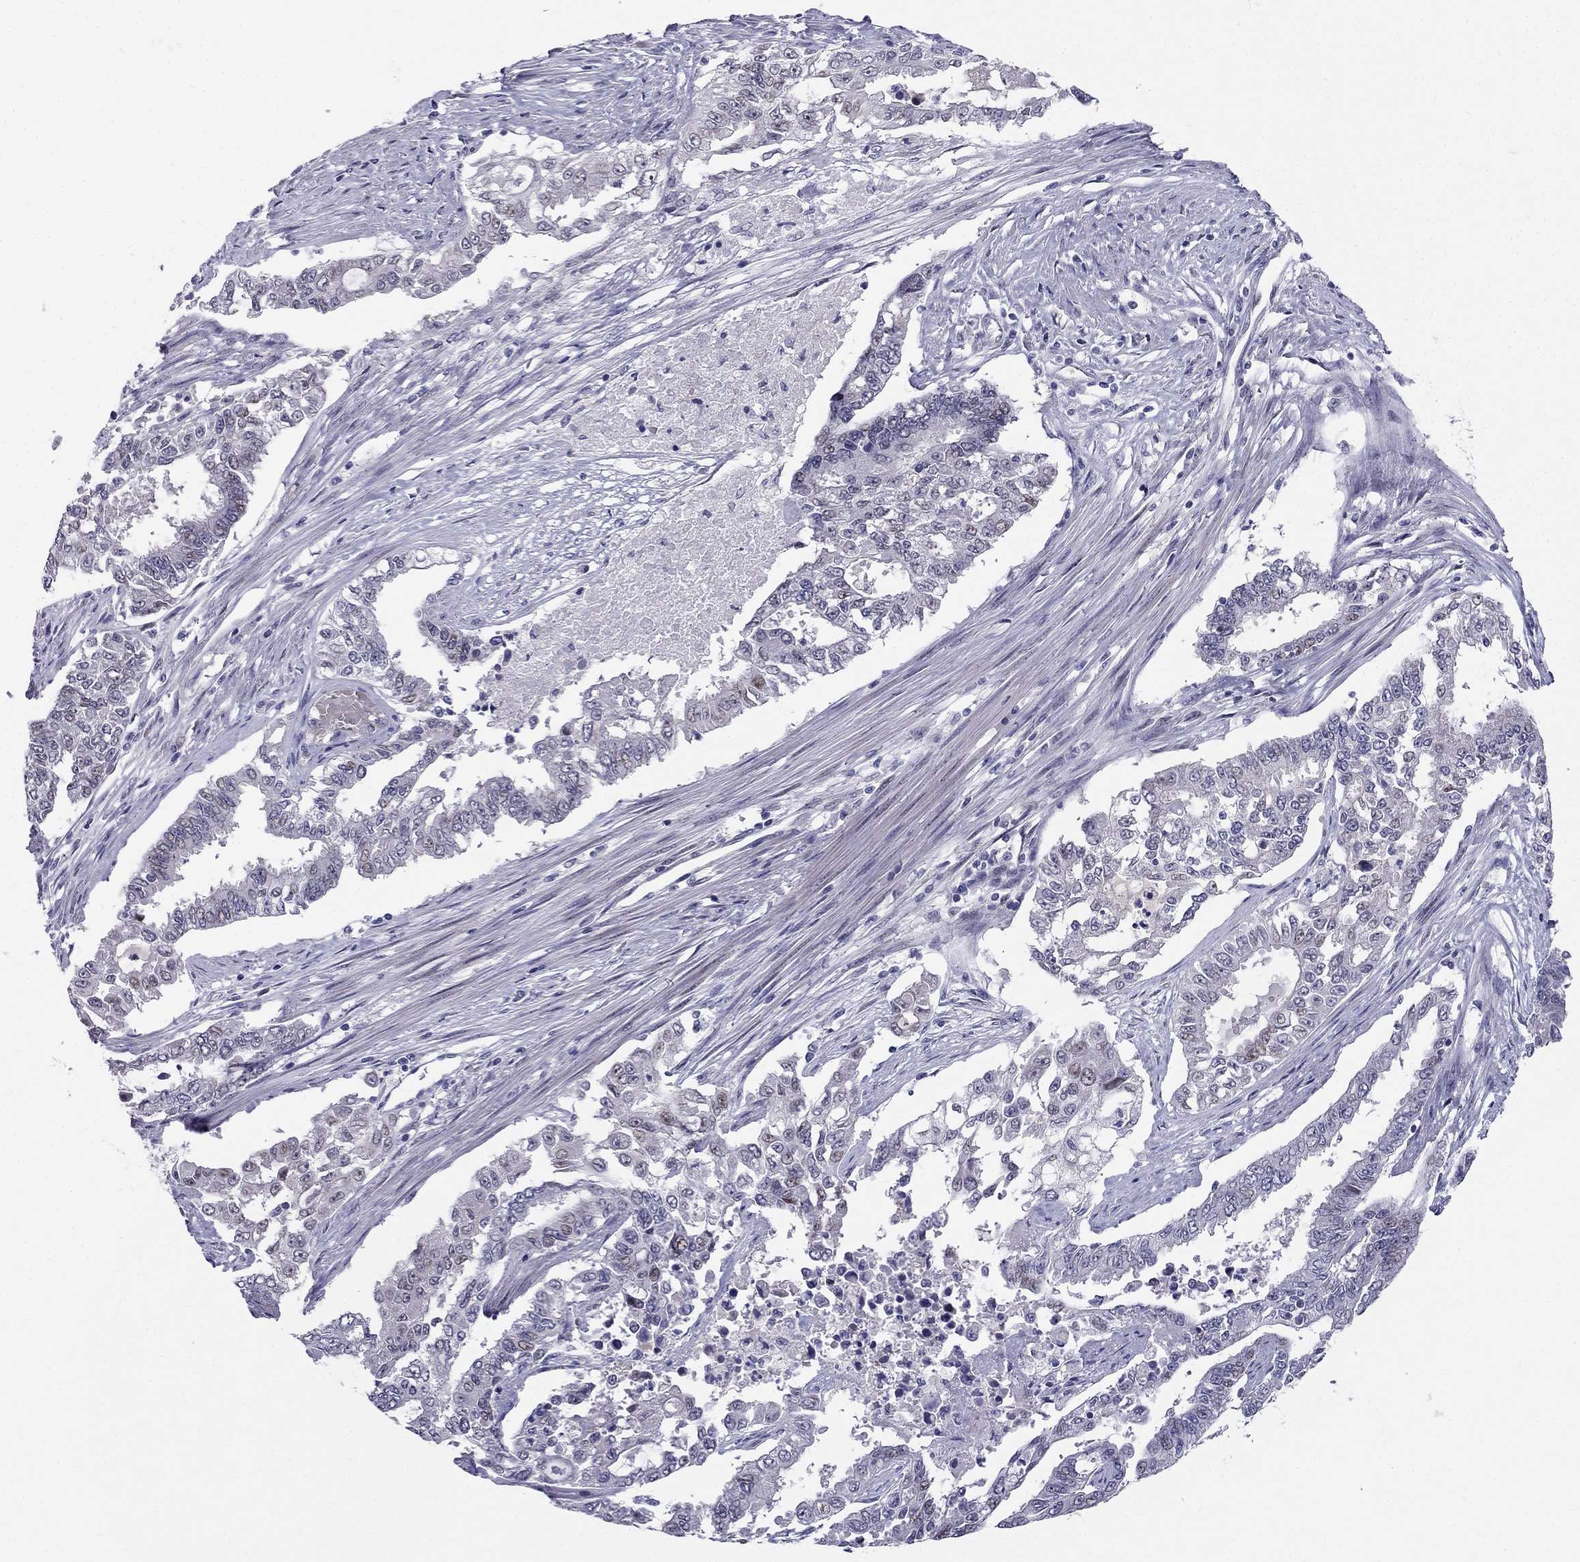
{"staining": {"intensity": "negative", "quantity": "none", "location": "none"}, "tissue": "endometrial cancer", "cell_type": "Tumor cells", "image_type": "cancer", "snomed": [{"axis": "morphology", "description": "Adenocarcinoma, NOS"}, {"axis": "topography", "description": "Uterus"}], "caption": "There is no significant staining in tumor cells of endometrial cancer.", "gene": "BAG5", "patient": {"sex": "female", "age": 59}}